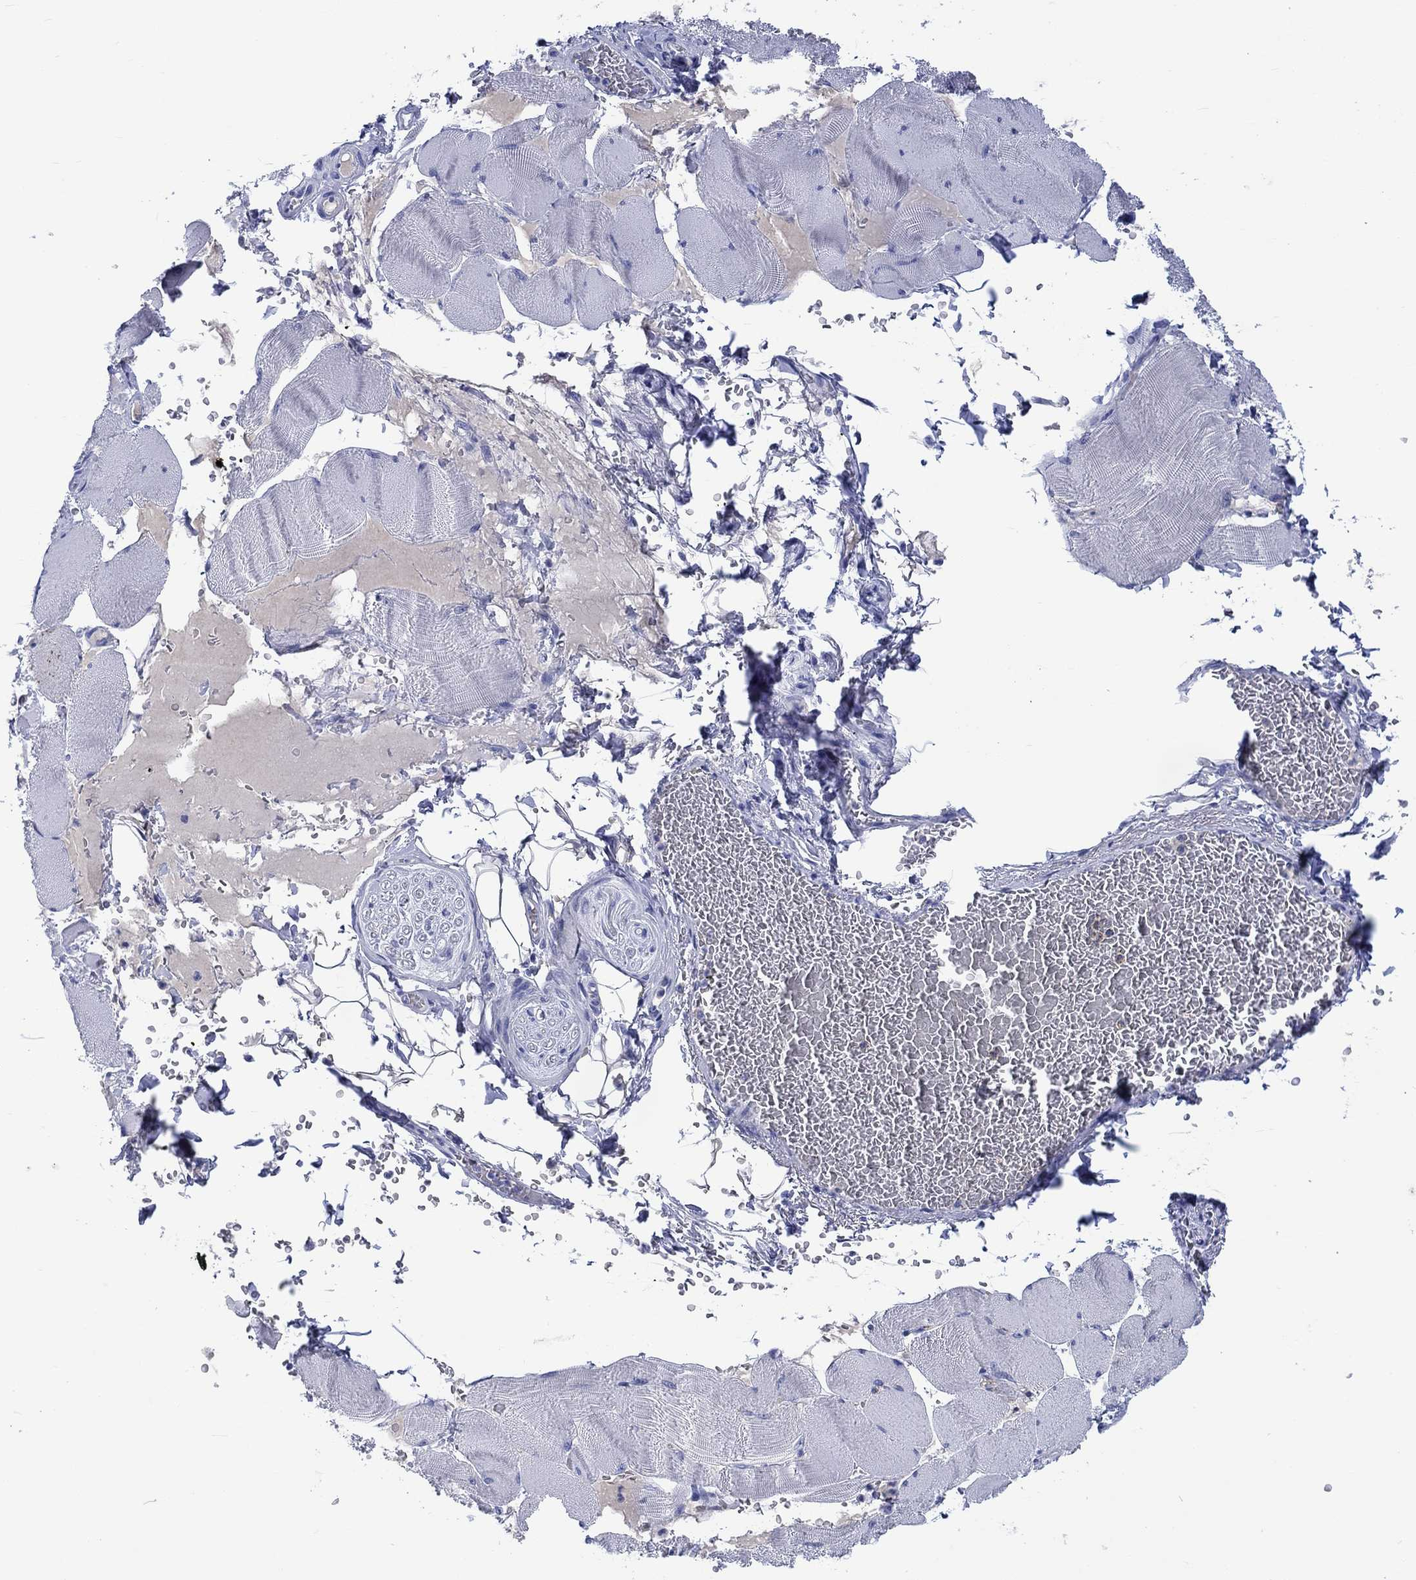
{"staining": {"intensity": "negative", "quantity": "none", "location": "none"}, "tissue": "skeletal muscle", "cell_type": "Myocytes", "image_type": "normal", "snomed": [{"axis": "morphology", "description": "Normal tissue, NOS"}, {"axis": "topography", "description": "Skeletal muscle"}], "caption": "Immunohistochemical staining of benign skeletal muscle exhibits no significant positivity in myocytes.", "gene": "CACNG3", "patient": {"sex": "male", "age": 56}}